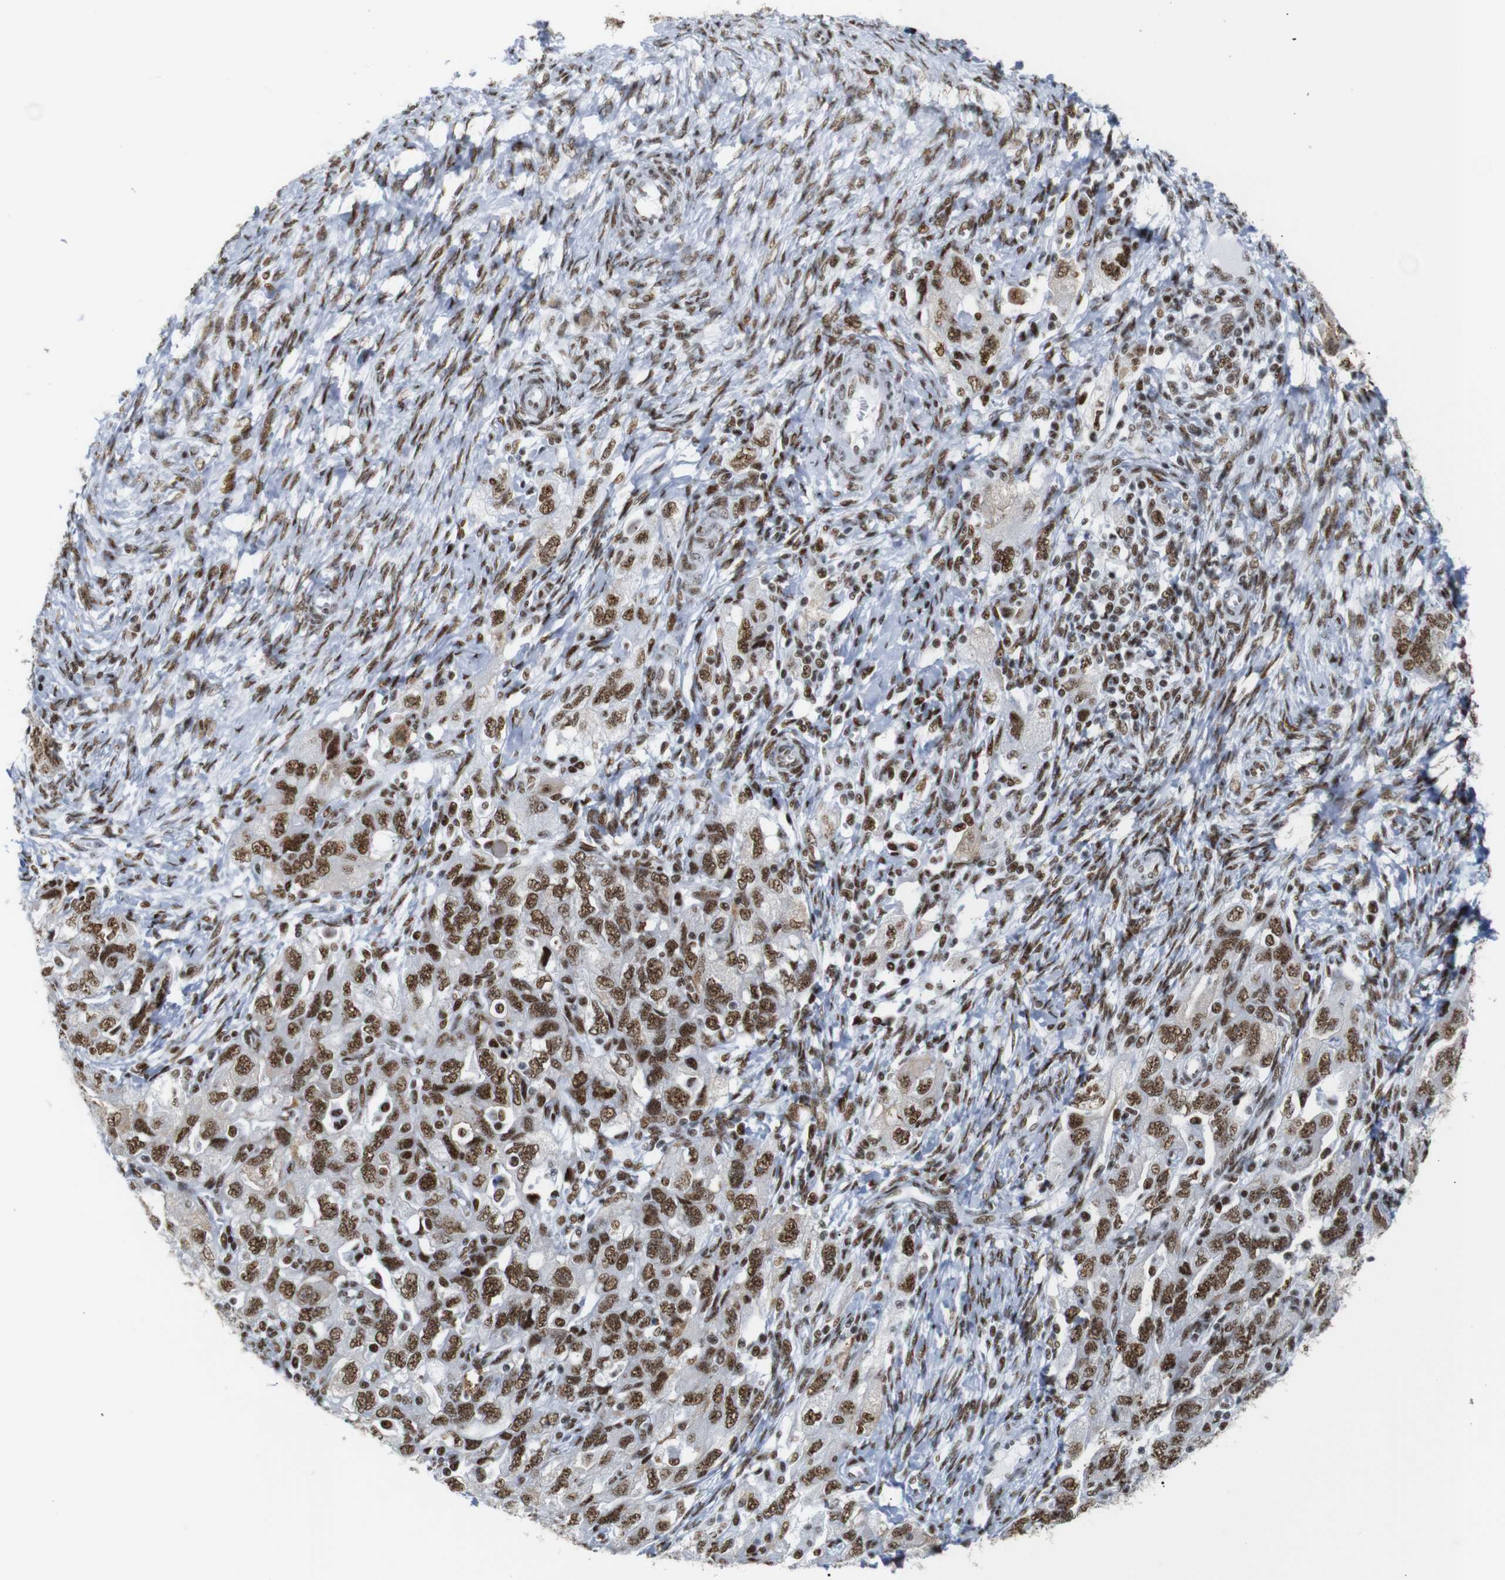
{"staining": {"intensity": "strong", "quantity": ">75%", "location": "nuclear"}, "tissue": "ovarian cancer", "cell_type": "Tumor cells", "image_type": "cancer", "snomed": [{"axis": "morphology", "description": "Carcinoma, NOS"}, {"axis": "morphology", "description": "Cystadenocarcinoma, serous, NOS"}, {"axis": "topography", "description": "Ovary"}], "caption": "IHC micrograph of neoplastic tissue: carcinoma (ovarian) stained using immunohistochemistry displays high levels of strong protein expression localized specifically in the nuclear of tumor cells, appearing as a nuclear brown color.", "gene": "TRA2B", "patient": {"sex": "female", "age": 69}}